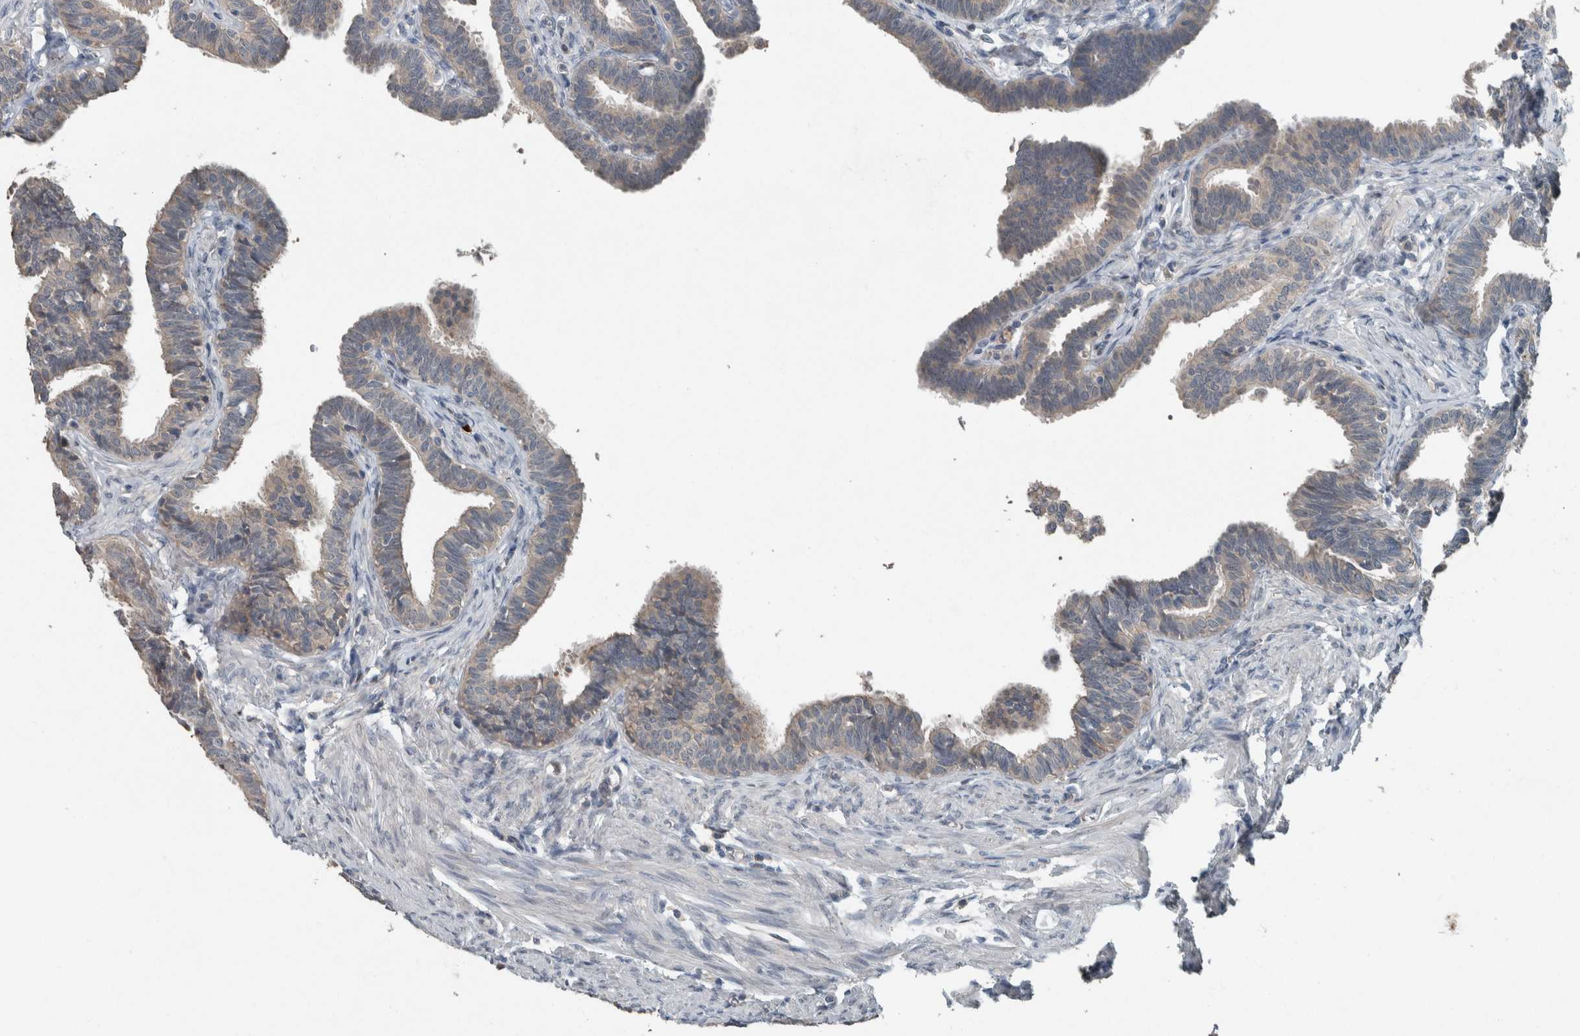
{"staining": {"intensity": "weak", "quantity": "25%-75%", "location": "cytoplasmic/membranous"}, "tissue": "fallopian tube", "cell_type": "Glandular cells", "image_type": "normal", "snomed": [{"axis": "morphology", "description": "Normal tissue, NOS"}, {"axis": "topography", "description": "Fallopian tube"}, {"axis": "topography", "description": "Ovary"}], "caption": "Immunohistochemistry (IHC) photomicrograph of benign fallopian tube: fallopian tube stained using immunohistochemistry (IHC) exhibits low levels of weak protein expression localized specifically in the cytoplasmic/membranous of glandular cells, appearing as a cytoplasmic/membranous brown color.", "gene": "KNTC1", "patient": {"sex": "female", "age": 23}}